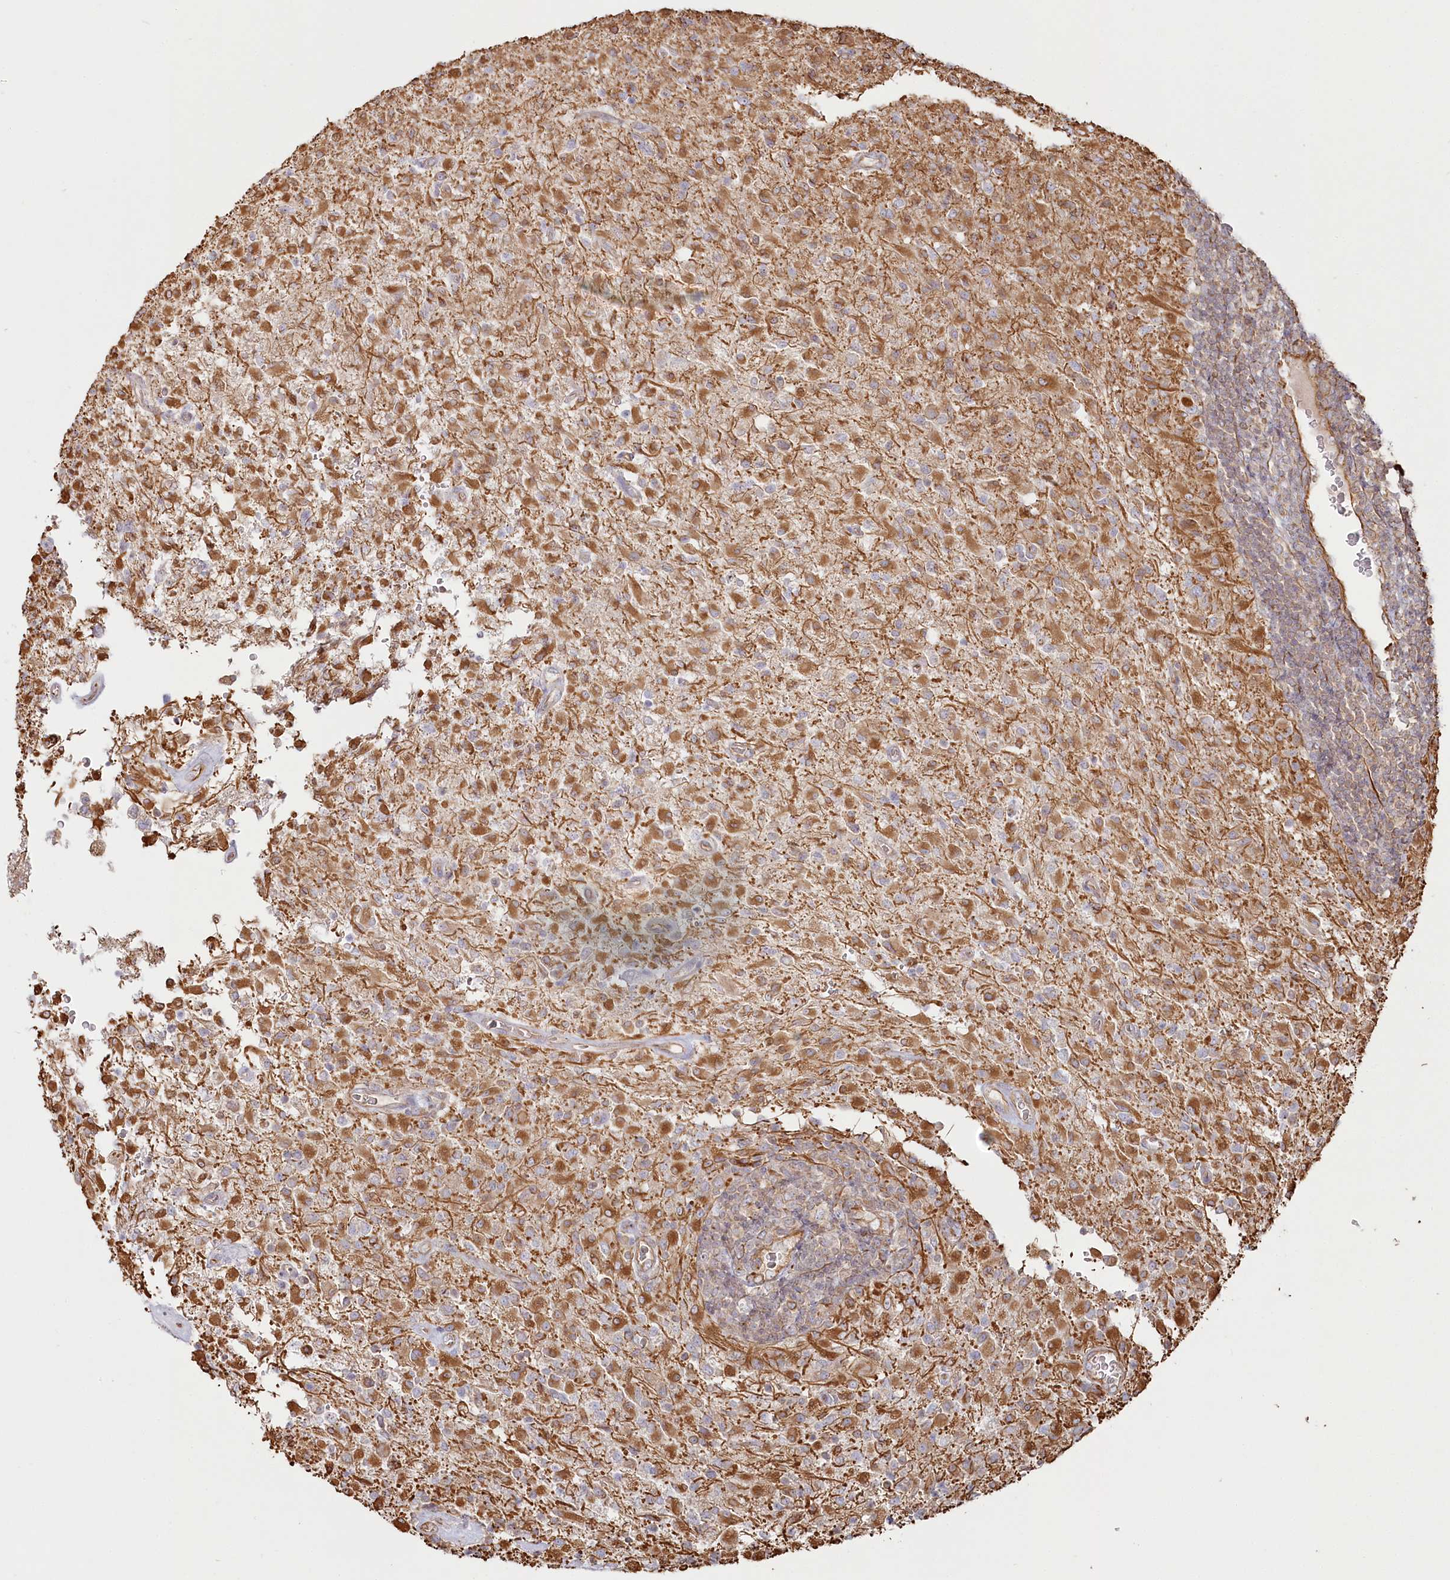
{"staining": {"intensity": "weak", "quantity": "25%-75%", "location": "cytoplasmic/membranous"}, "tissue": "glioma", "cell_type": "Tumor cells", "image_type": "cancer", "snomed": [{"axis": "morphology", "description": "Glioma, malignant, High grade"}, {"axis": "topography", "description": "Brain"}], "caption": "Tumor cells reveal low levels of weak cytoplasmic/membranous positivity in about 25%-75% of cells in glioma. (Stains: DAB (3,3'-diaminobenzidine) in brown, nuclei in blue, Microscopy: brightfield microscopy at high magnification).", "gene": "TTC1", "patient": {"sex": "female", "age": 57}}